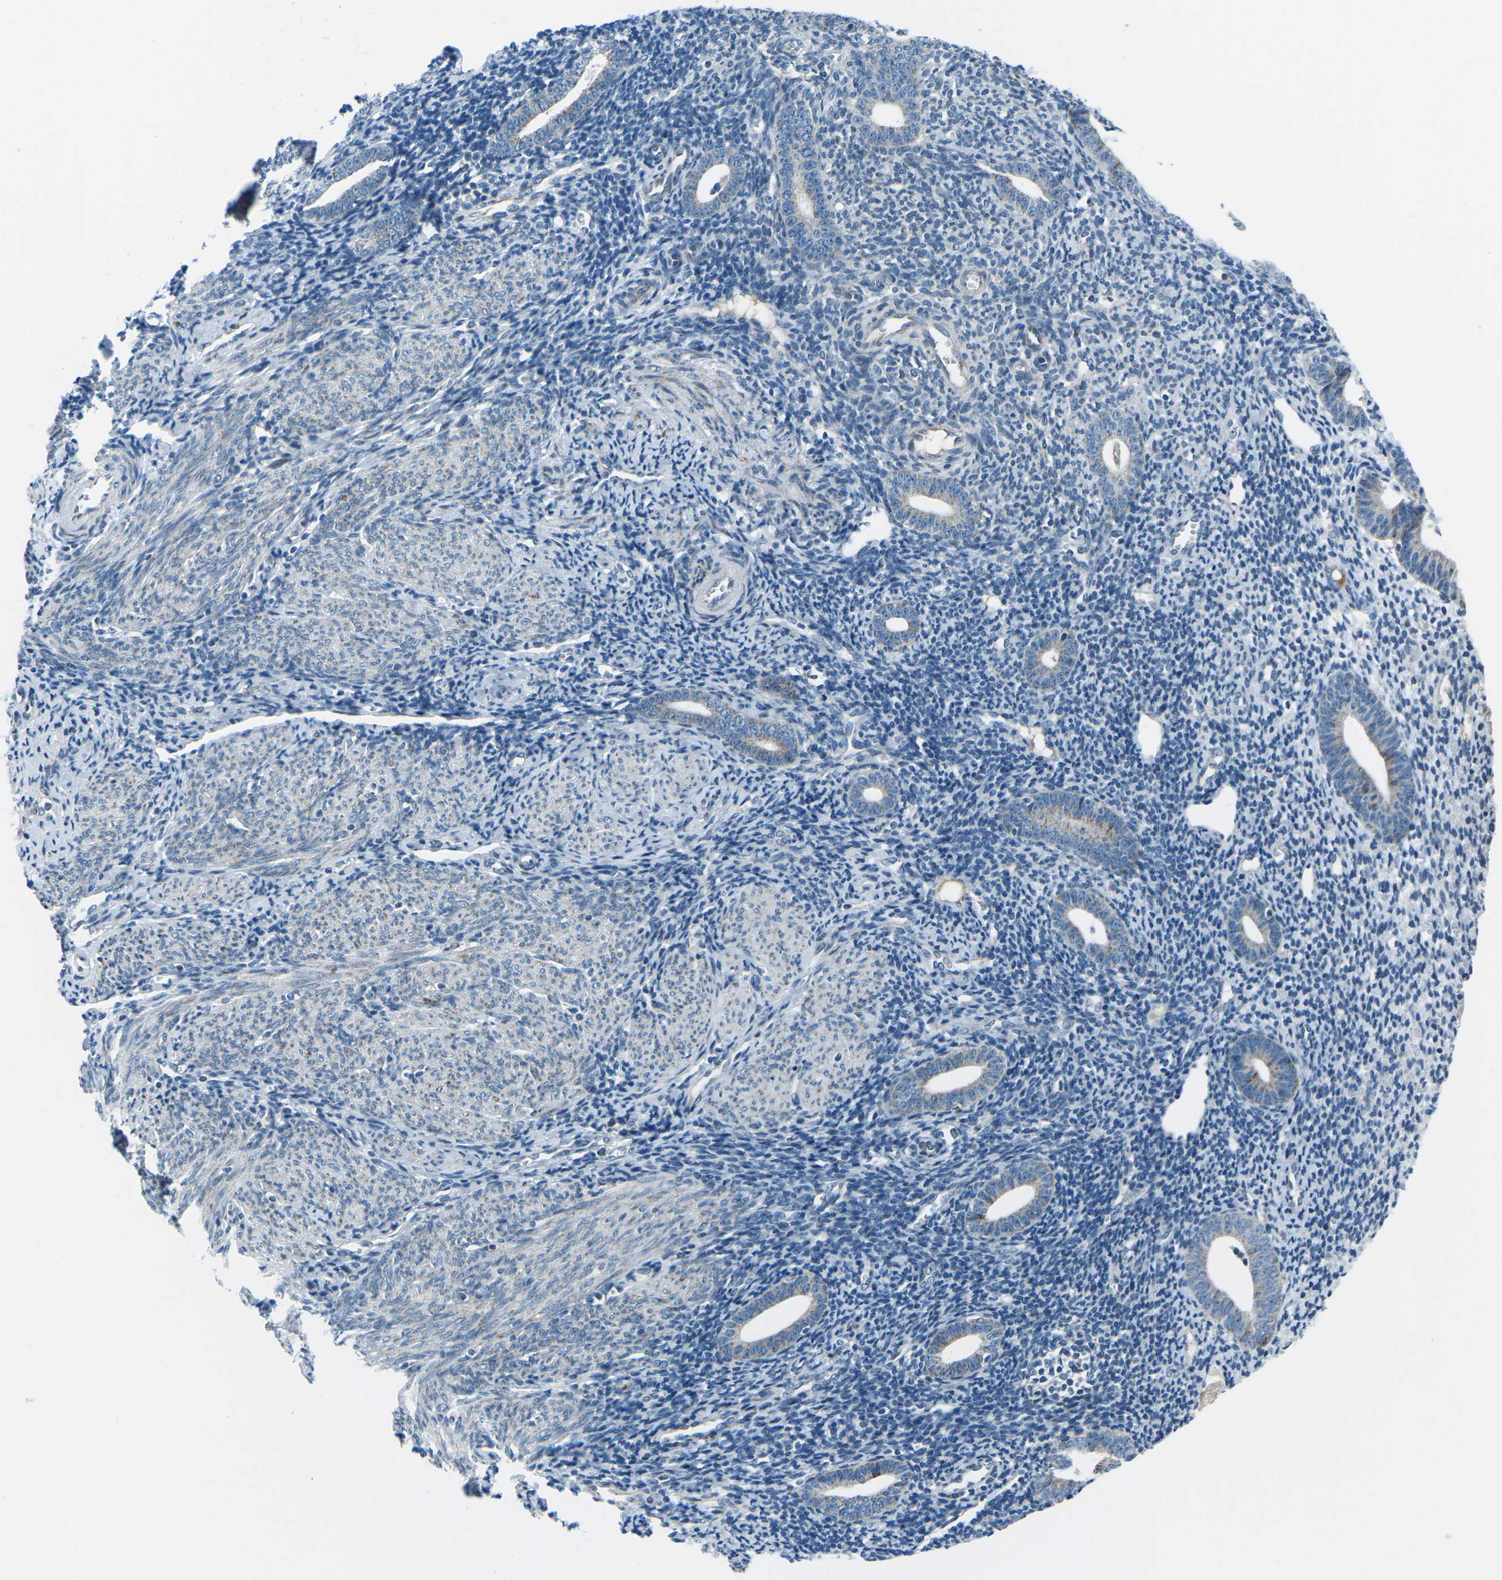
{"staining": {"intensity": "negative", "quantity": "none", "location": "none"}, "tissue": "endometrium", "cell_type": "Cells in endometrial stroma", "image_type": "normal", "snomed": [{"axis": "morphology", "description": "Normal tissue, NOS"}, {"axis": "topography", "description": "Endometrium"}], "caption": "This is a micrograph of immunohistochemistry (IHC) staining of normal endometrium, which shows no staining in cells in endometrial stroma. Brightfield microscopy of immunohistochemistry stained with DAB (3,3'-diaminobenzidine) (brown) and hematoxylin (blue), captured at high magnification.", "gene": "RFESD", "patient": {"sex": "female", "age": 50}}